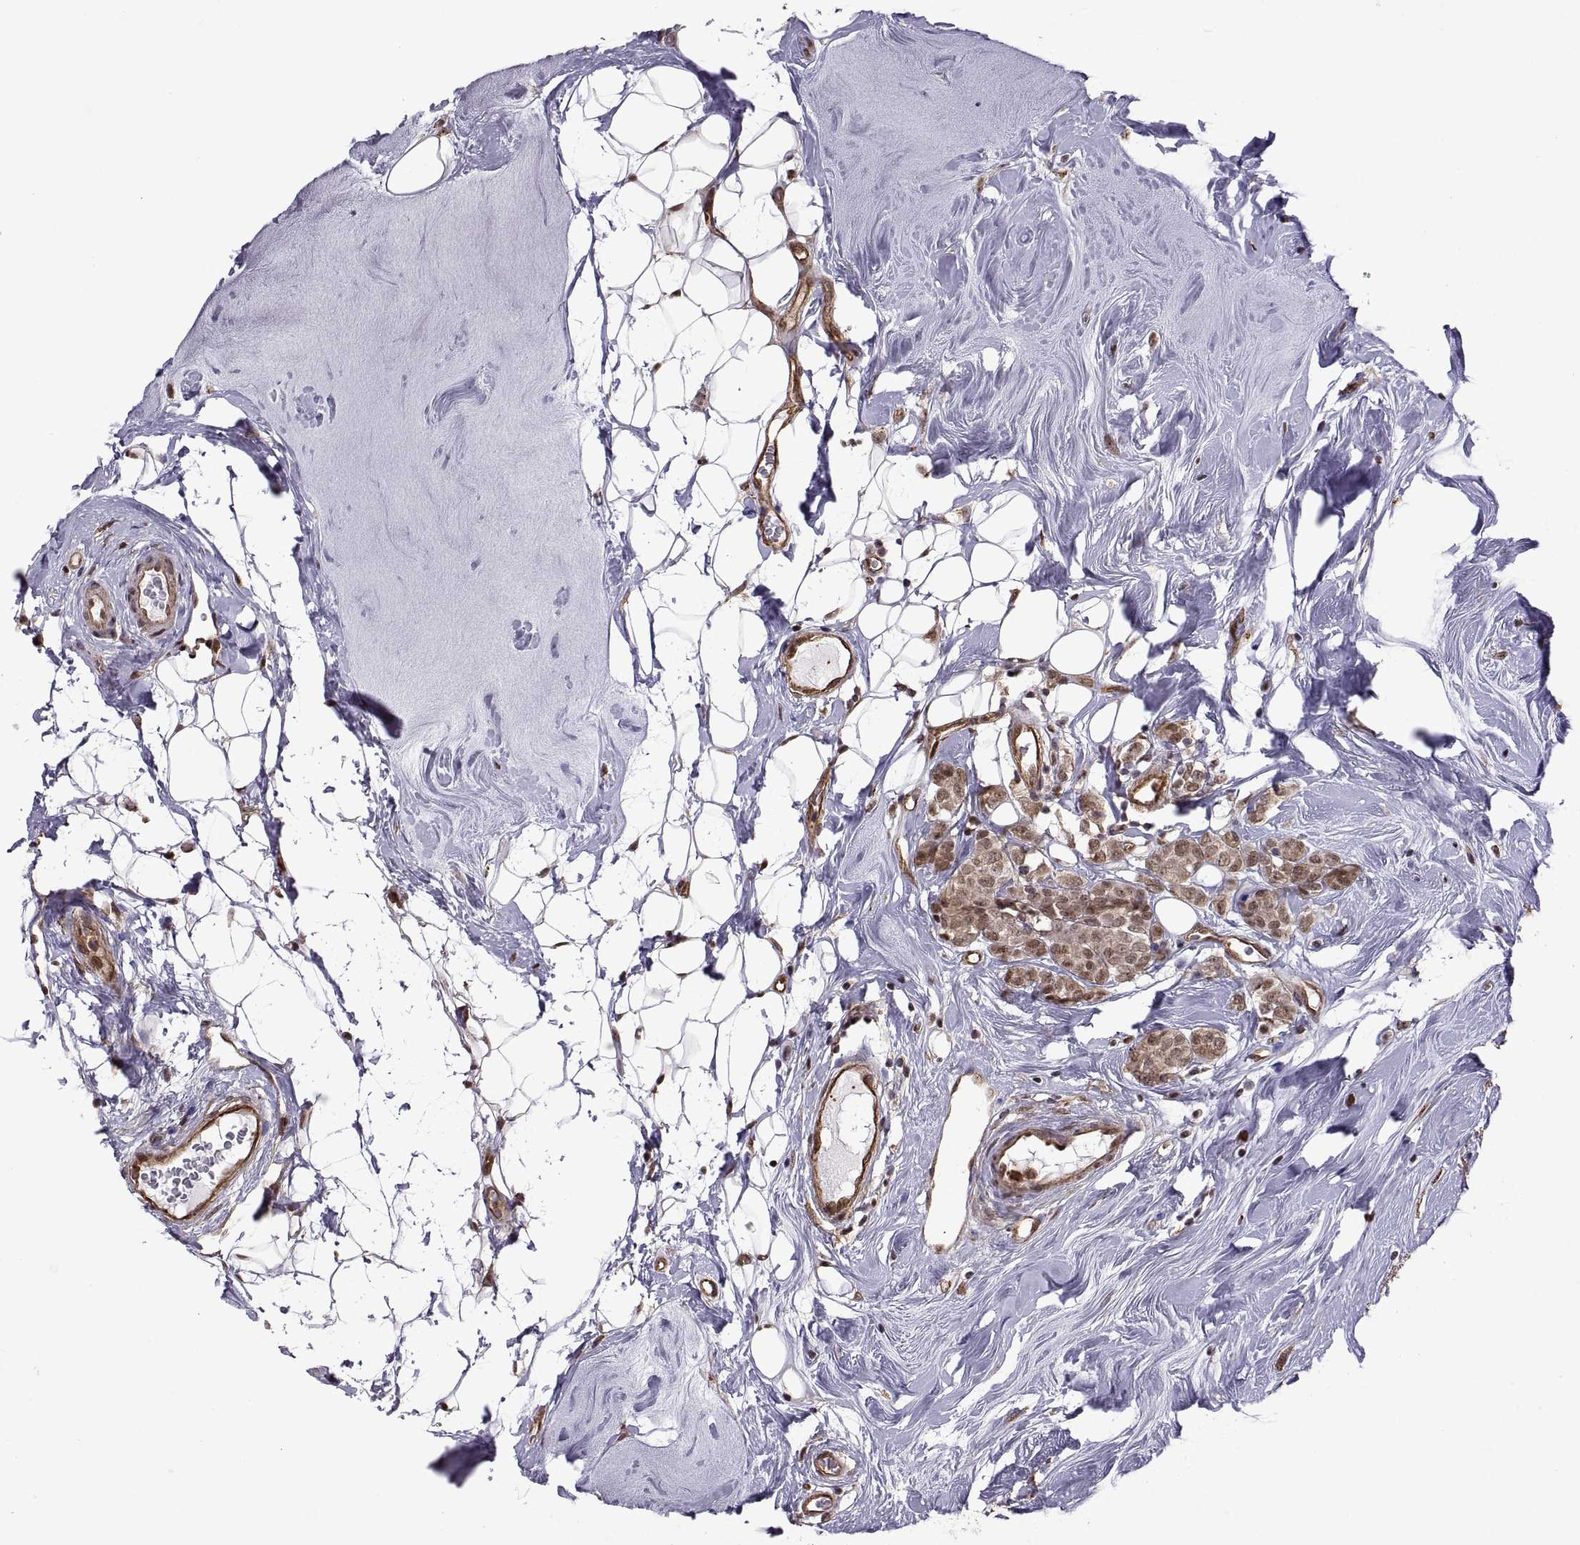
{"staining": {"intensity": "weak", "quantity": ">75%", "location": "cytoplasmic/membranous,nuclear"}, "tissue": "breast cancer", "cell_type": "Tumor cells", "image_type": "cancer", "snomed": [{"axis": "morphology", "description": "Lobular carcinoma"}, {"axis": "topography", "description": "Breast"}], "caption": "An image showing weak cytoplasmic/membranous and nuclear expression in approximately >75% of tumor cells in lobular carcinoma (breast), as visualized by brown immunohistochemical staining.", "gene": "ARRB1", "patient": {"sex": "female", "age": 49}}